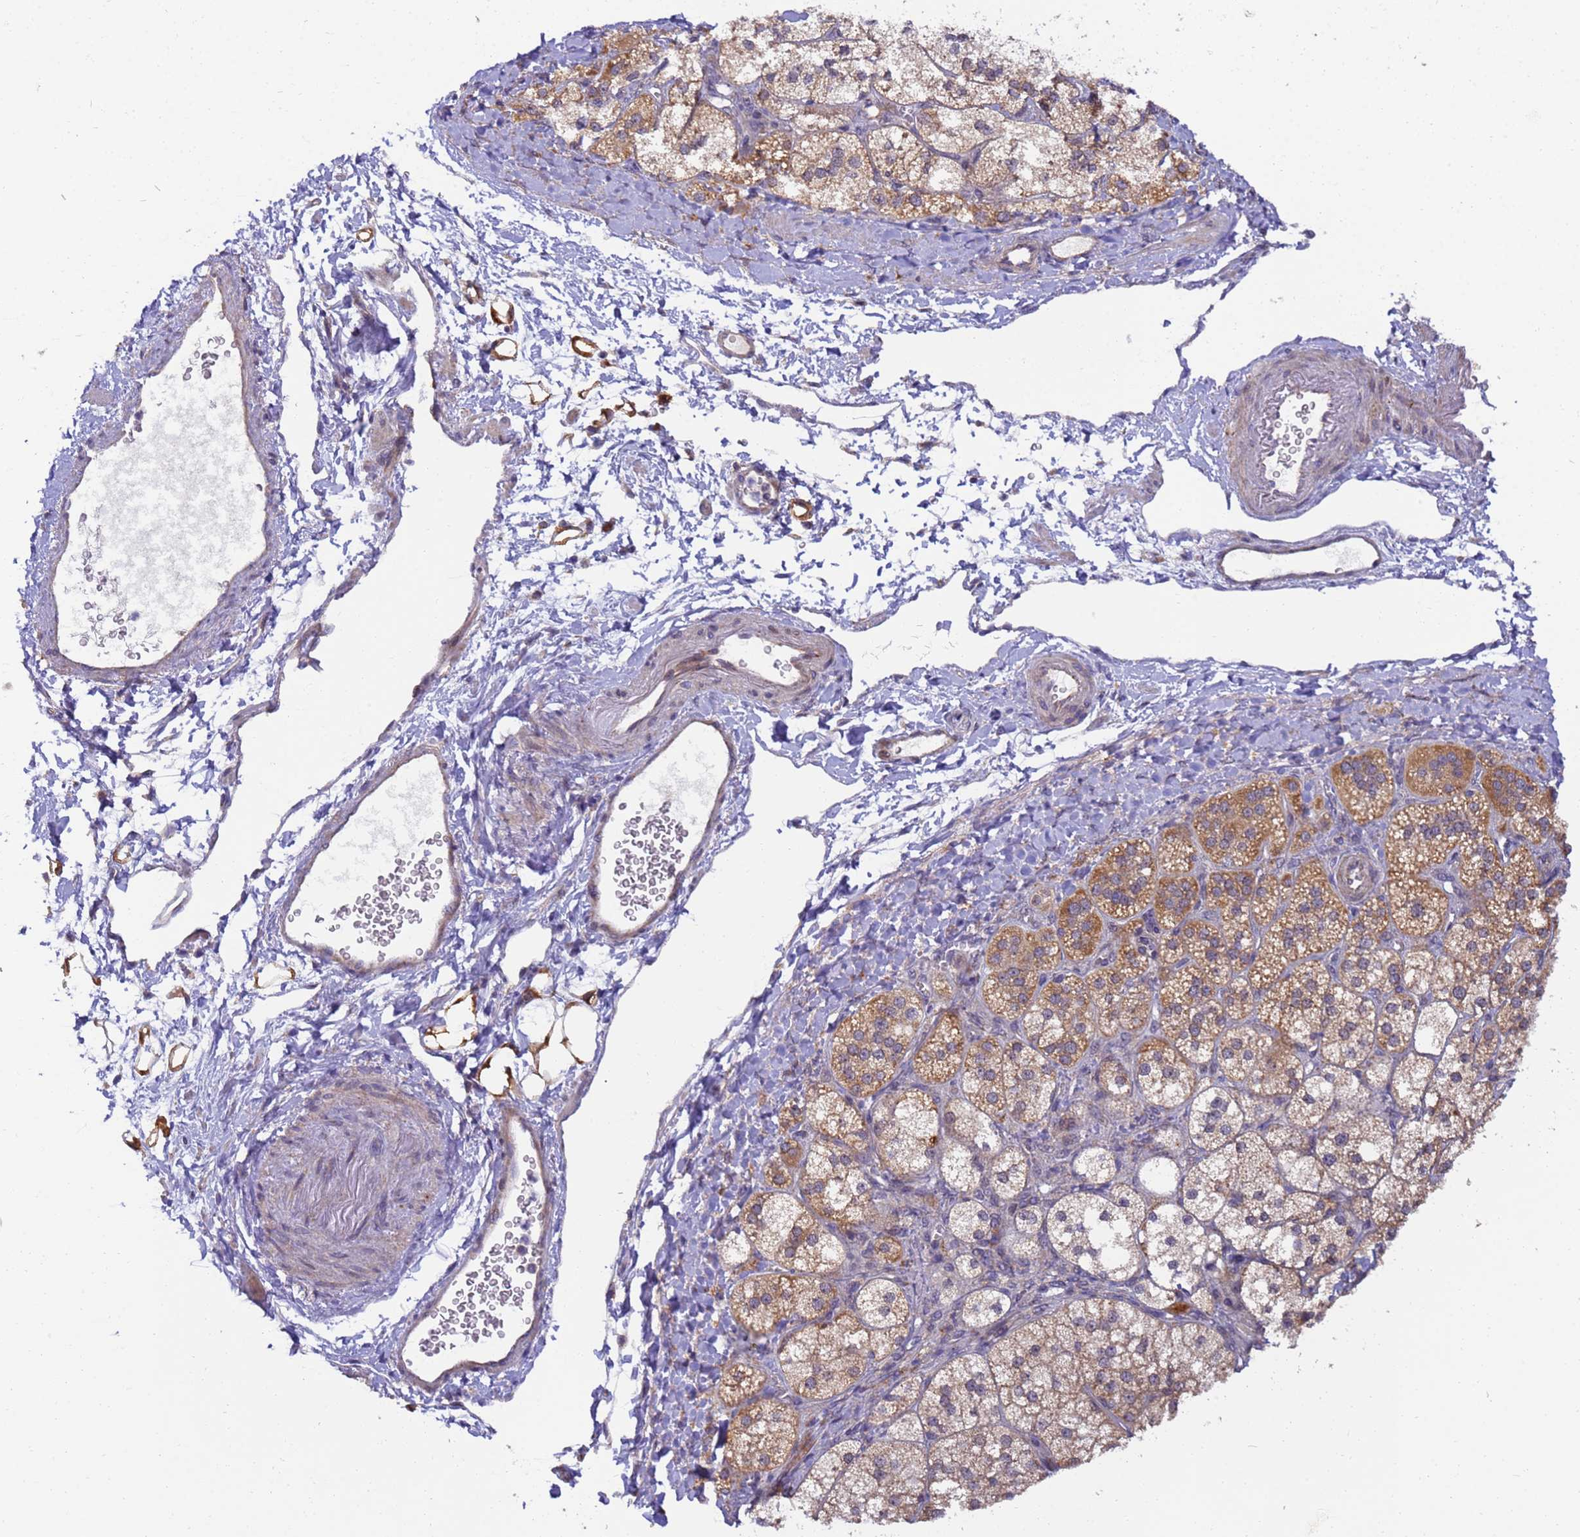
{"staining": {"intensity": "moderate", "quantity": ">75%", "location": "cytoplasmic/membranous"}, "tissue": "adrenal gland", "cell_type": "Glandular cells", "image_type": "normal", "snomed": [{"axis": "morphology", "description": "Normal tissue, NOS"}, {"axis": "topography", "description": "Adrenal gland"}], "caption": "Immunohistochemistry image of unremarkable adrenal gland: human adrenal gland stained using immunohistochemistry (IHC) reveals medium levels of moderate protein expression localized specifically in the cytoplasmic/membranous of glandular cells, appearing as a cytoplasmic/membranous brown color.", "gene": "RAPGEF3", "patient": {"sex": "male", "age": 61}}